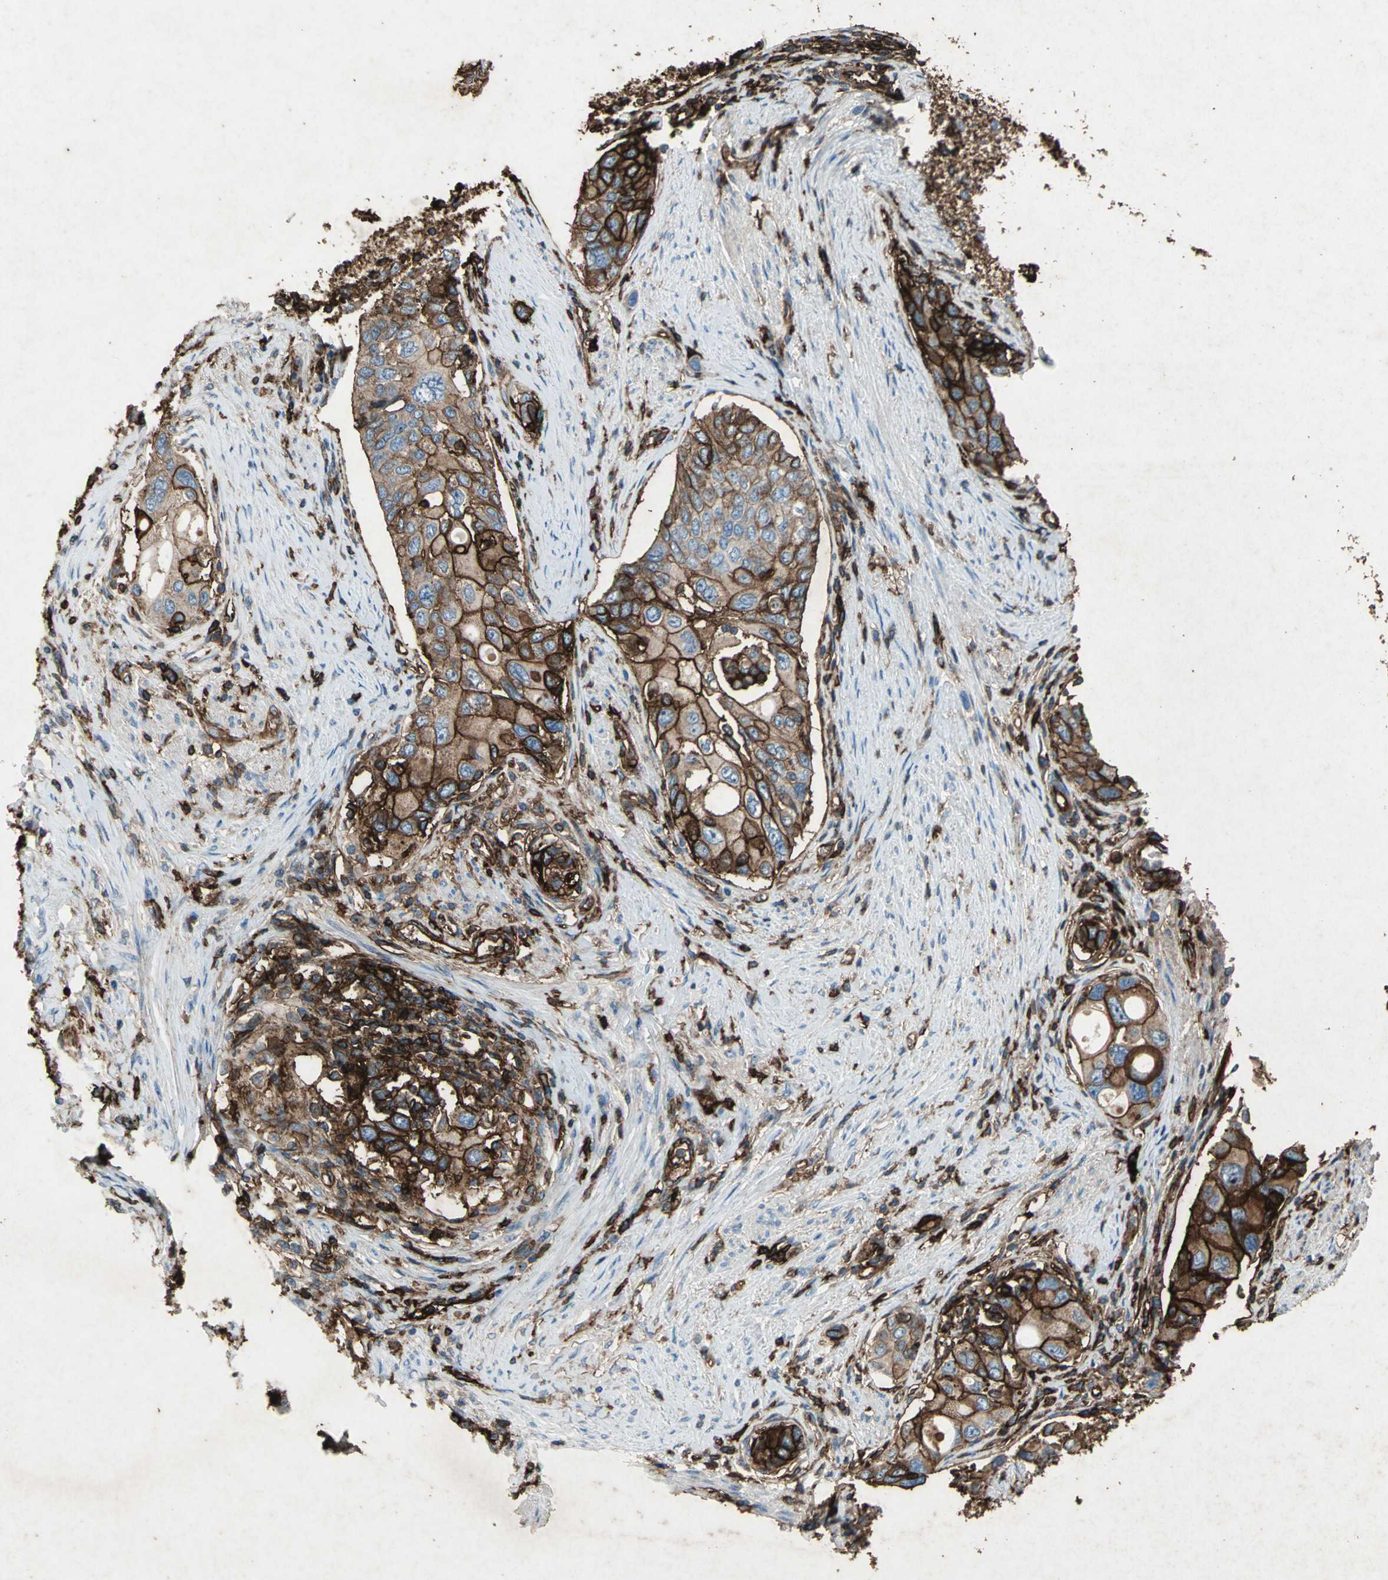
{"staining": {"intensity": "strong", "quantity": ">75%", "location": "cytoplasmic/membranous"}, "tissue": "urothelial cancer", "cell_type": "Tumor cells", "image_type": "cancer", "snomed": [{"axis": "morphology", "description": "Urothelial carcinoma, High grade"}, {"axis": "topography", "description": "Urinary bladder"}], "caption": "Urothelial carcinoma (high-grade) stained with a protein marker displays strong staining in tumor cells.", "gene": "CCR6", "patient": {"sex": "female", "age": 56}}